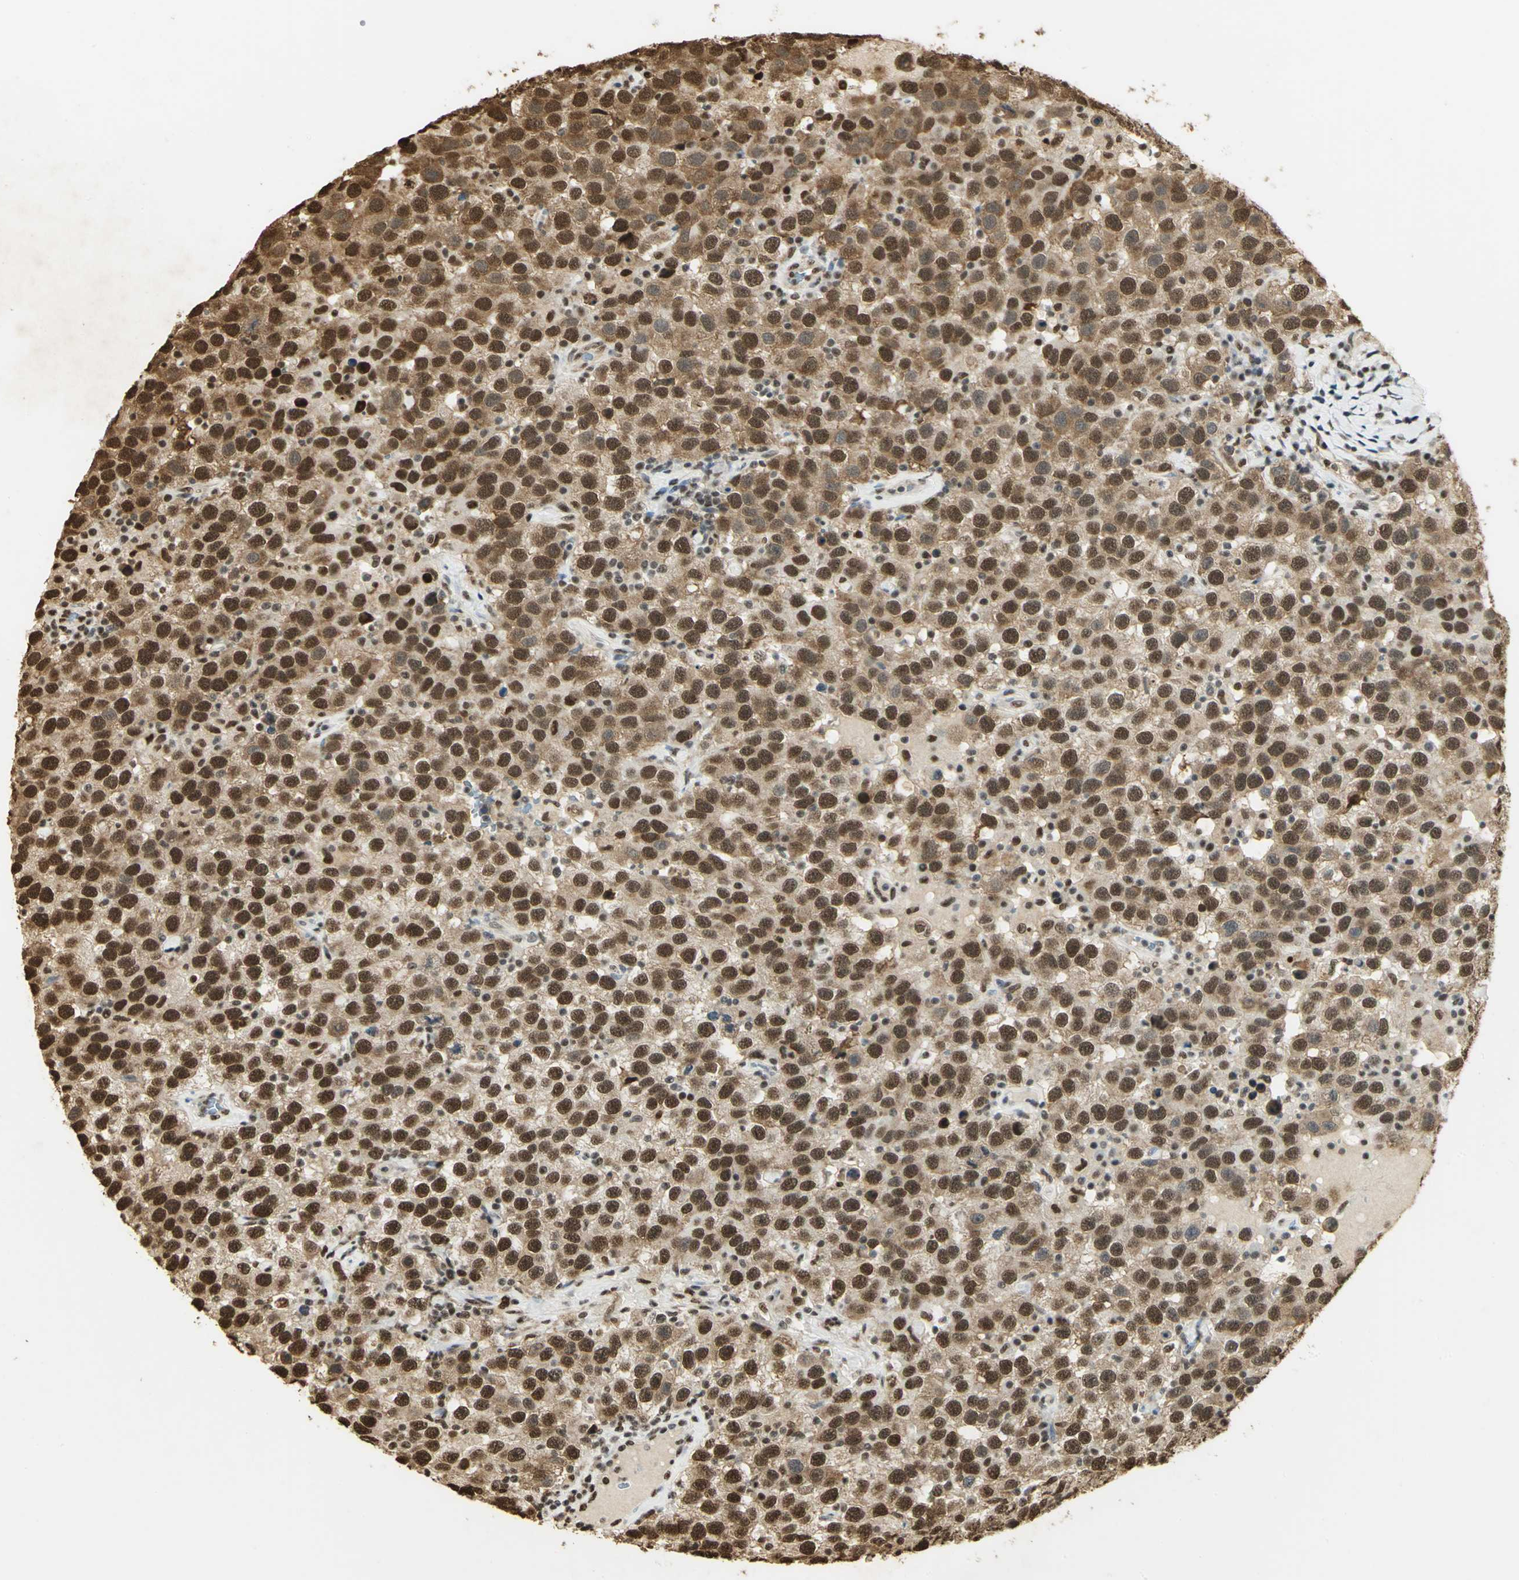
{"staining": {"intensity": "strong", "quantity": ">75%", "location": "cytoplasmic/membranous,nuclear"}, "tissue": "testis cancer", "cell_type": "Tumor cells", "image_type": "cancer", "snomed": [{"axis": "morphology", "description": "Seminoma, NOS"}, {"axis": "topography", "description": "Testis"}], "caption": "Immunohistochemistry (DAB (3,3'-diaminobenzidine)) staining of testis cancer (seminoma) reveals strong cytoplasmic/membranous and nuclear protein expression in about >75% of tumor cells. (DAB (3,3'-diaminobenzidine) IHC, brown staining for protein, blue staining for nuclei).", "gene": "SET", "patient": {"sex": "male", "age": 41}}